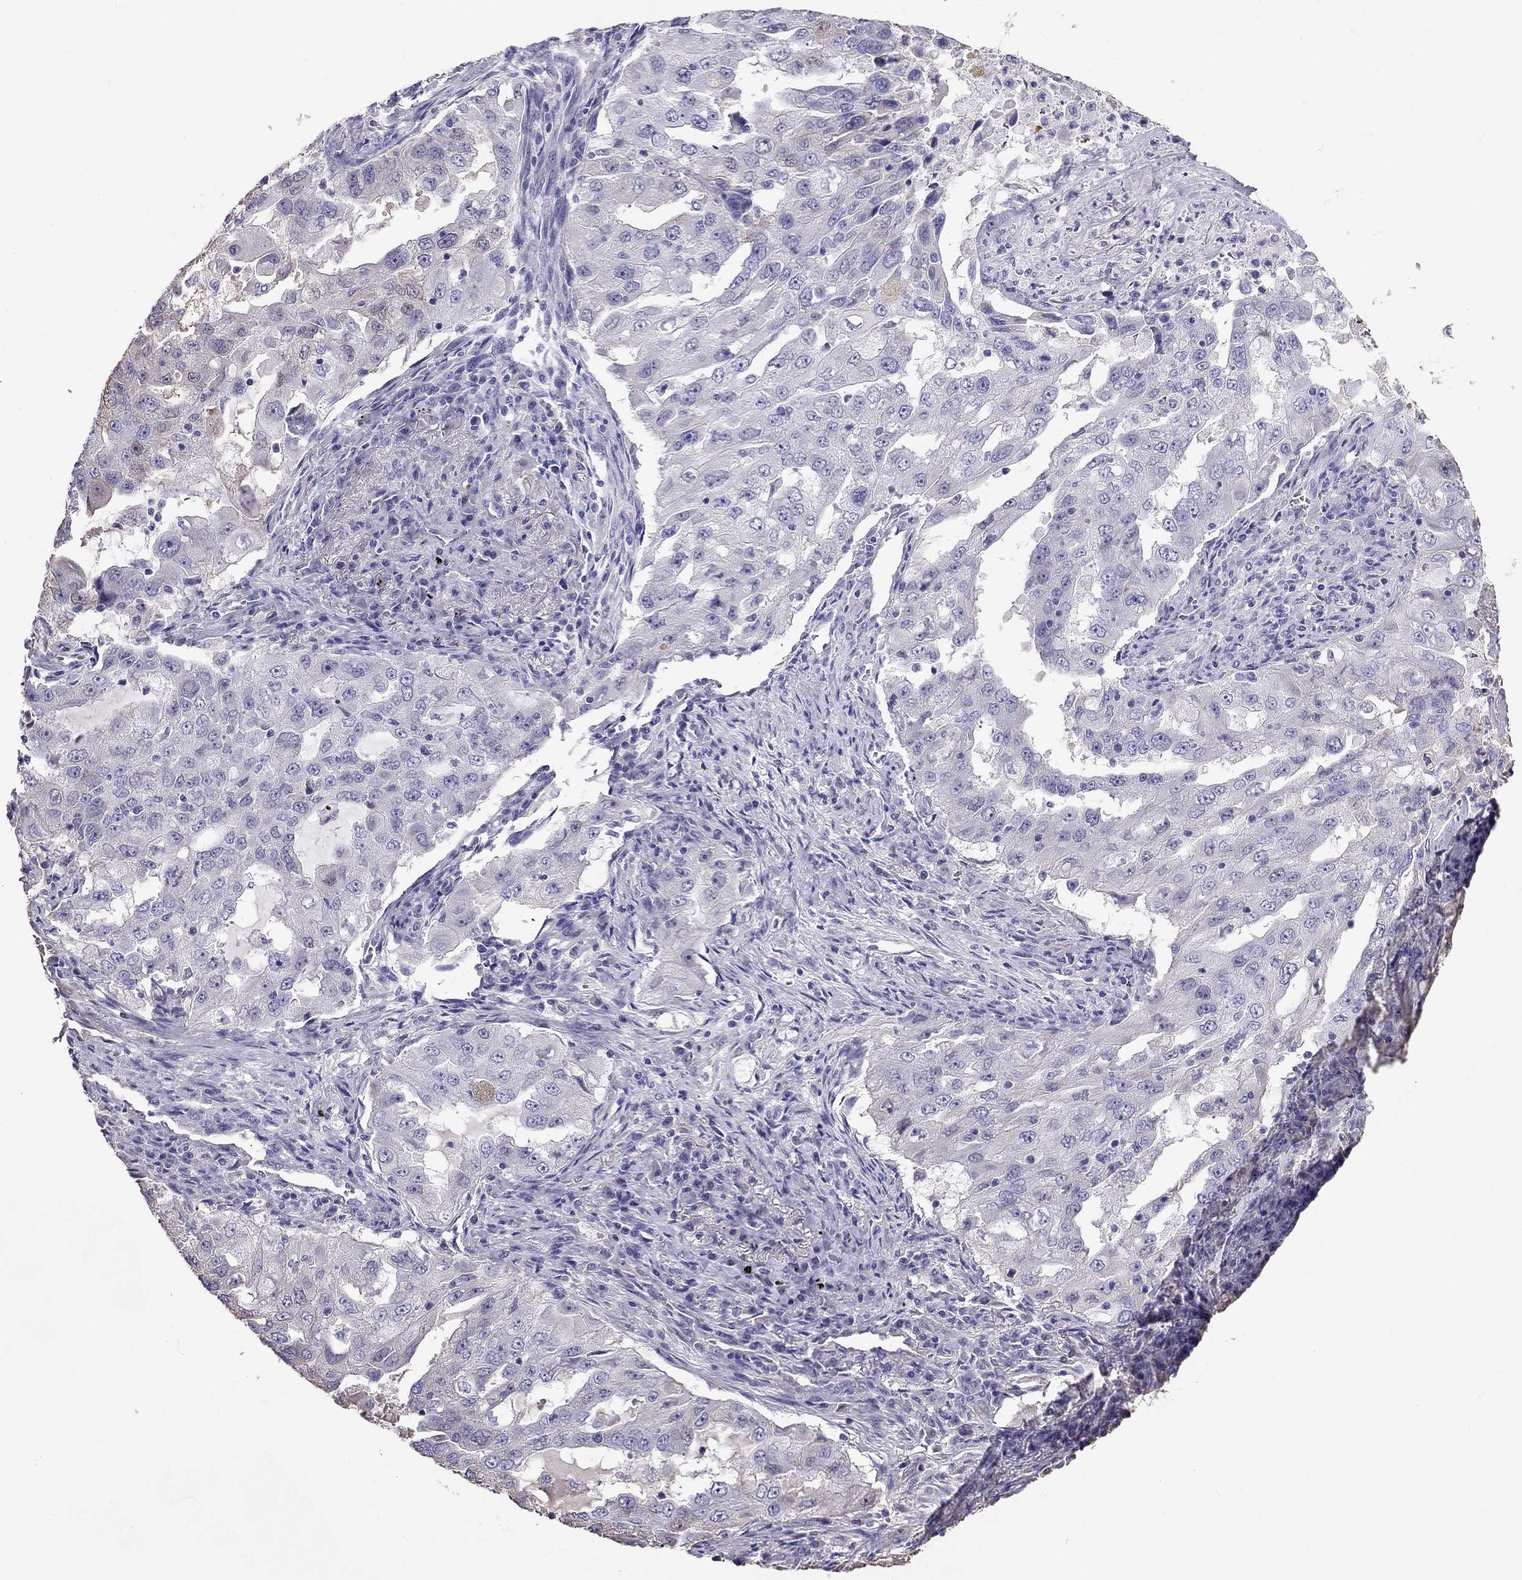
{"staining": {"intensity": "negative", "quantity": "none", "location": "none"}, "tissue": "lung cancer", "cell_type": "Tumor cells", "image_type": "cancer", "snomed": [{"axis": "morphology", "description": "Adenocarcinoma, NOS"}, {"axis": "topography", "description": "Lung"}], "caption": "Adenocarcinoma (lung) was stained to show a protein in brown. There is no significant positivity in tumor cells. (Brightfield microscopy of DAB immunohistochemistry at high magnification).", "gene": "TBC1D21", "patient": {"sex": "female", "age": 61}}